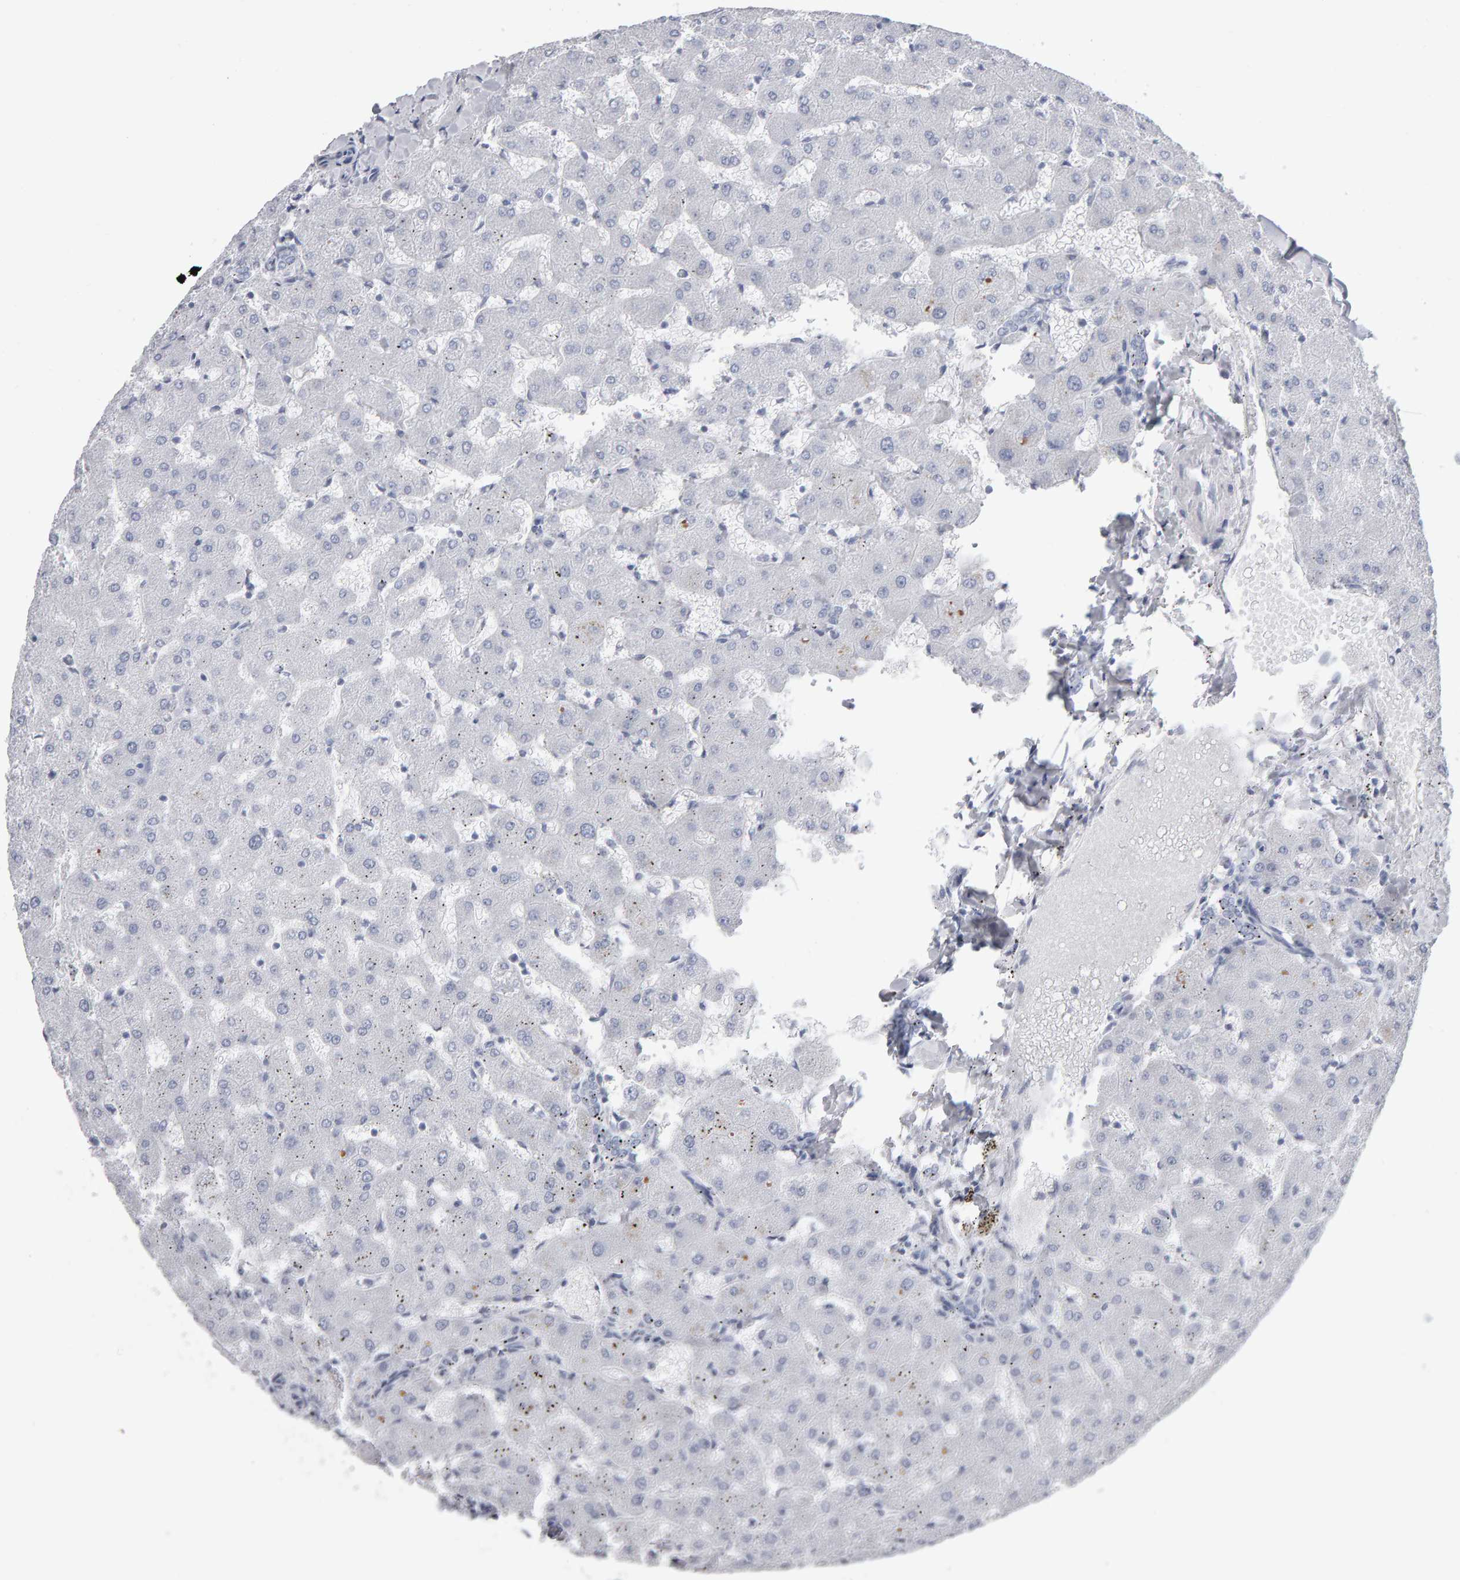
{"staining": {"intensity": "negative", "quantity": "none", "location": "none"}, "tissue": "liver", "cell_type": "Cholangiocytes", "image_type": "normal", "snomed": [{"axis": "morphology", "description": "Normal tissue, NOS"}, {"axis": "topography", "description": "Liver"}], "caption": "Immunohistochemistry of benign liver demonstrates no expression in cholangiocytes. The staining is performed using DAB brown chromogen with nuclei counter-stained in using hematoxylin.", "gene": "NCDN", "patient": {"sex": "female", "age": 63}}